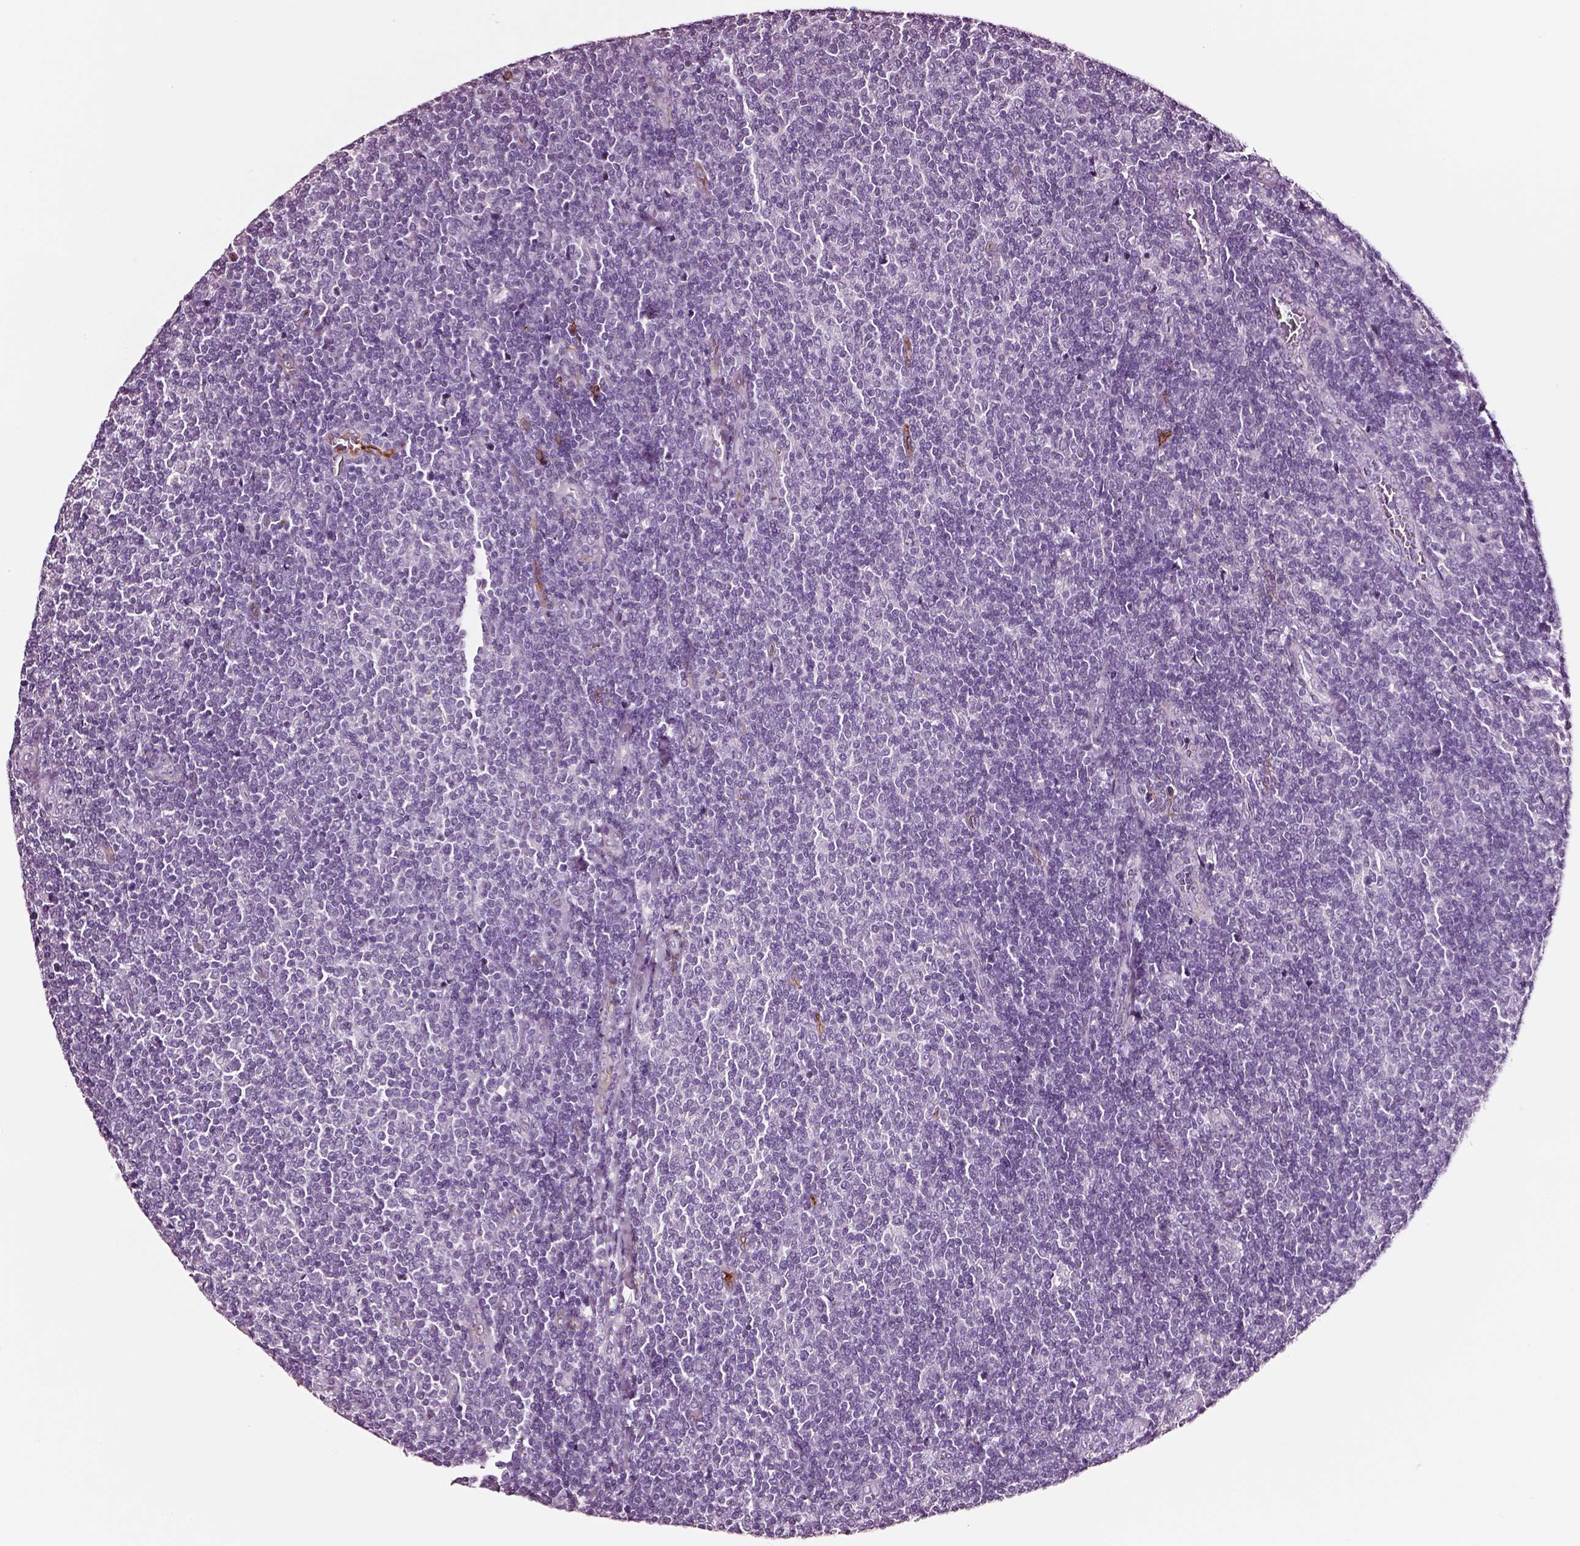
{"staining": {"intensity": "negative", "quantity": "none", "location": "none"}, "tissue": "lymphoma", "cell_type": "Tumor cells", "image_type": "cancer", "snomed": [{"axis": "morphology", "description": "Malignant lymphoma, non-Hodgkin's type, Low grade"}, {"axis": "topography", "description": "Lymph node"}], "caption": "Lymphoma was stained to show a protein in brown. There is no significant staining in tumor cells.", "gene": "DPEP1", "patient": {"sex": "male", "age": 52}}